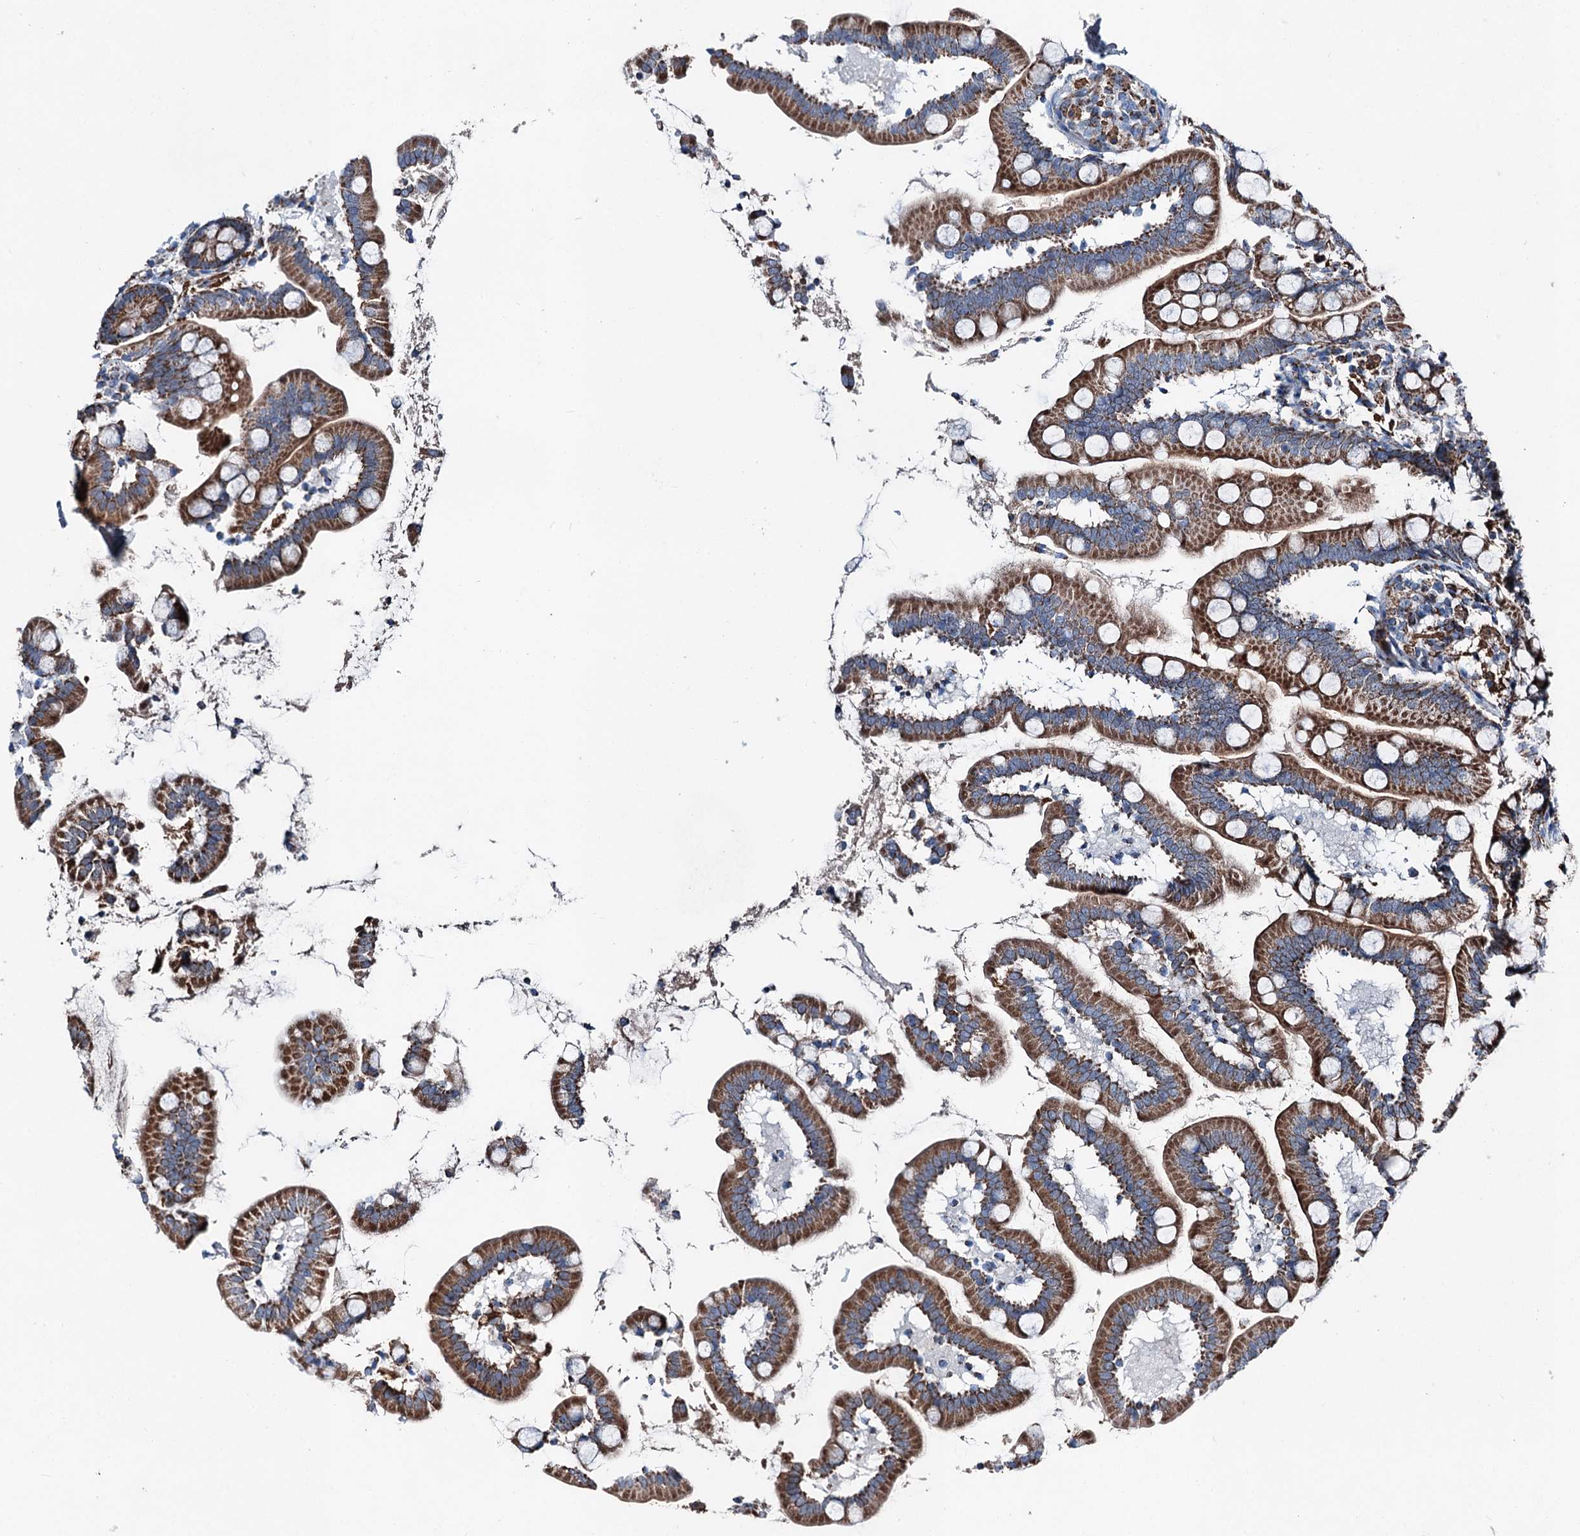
{"staining": {"intensity": "moderate", "quantity": ">75%", "location": "cytoplasmic/membranous"}, "tissue": "small intestine", "cell_type": "Glandular cells", "image_type": "normal", "snomed": [{"axis": "morphology", "description": "Normal tissue, NOS"}, {"axis": "topography", "description": "Small intestine"}], "caption": "This photomicrograph shows benign small intestine stained with IHC to label a protein in brown. The cytoplasmic/membranous of glandular cells show moderate positivity for the protein. Nuclei are counter-stained blue.", "gene": "DDIAS", "patient": {"sex": "female", "age": 64}}